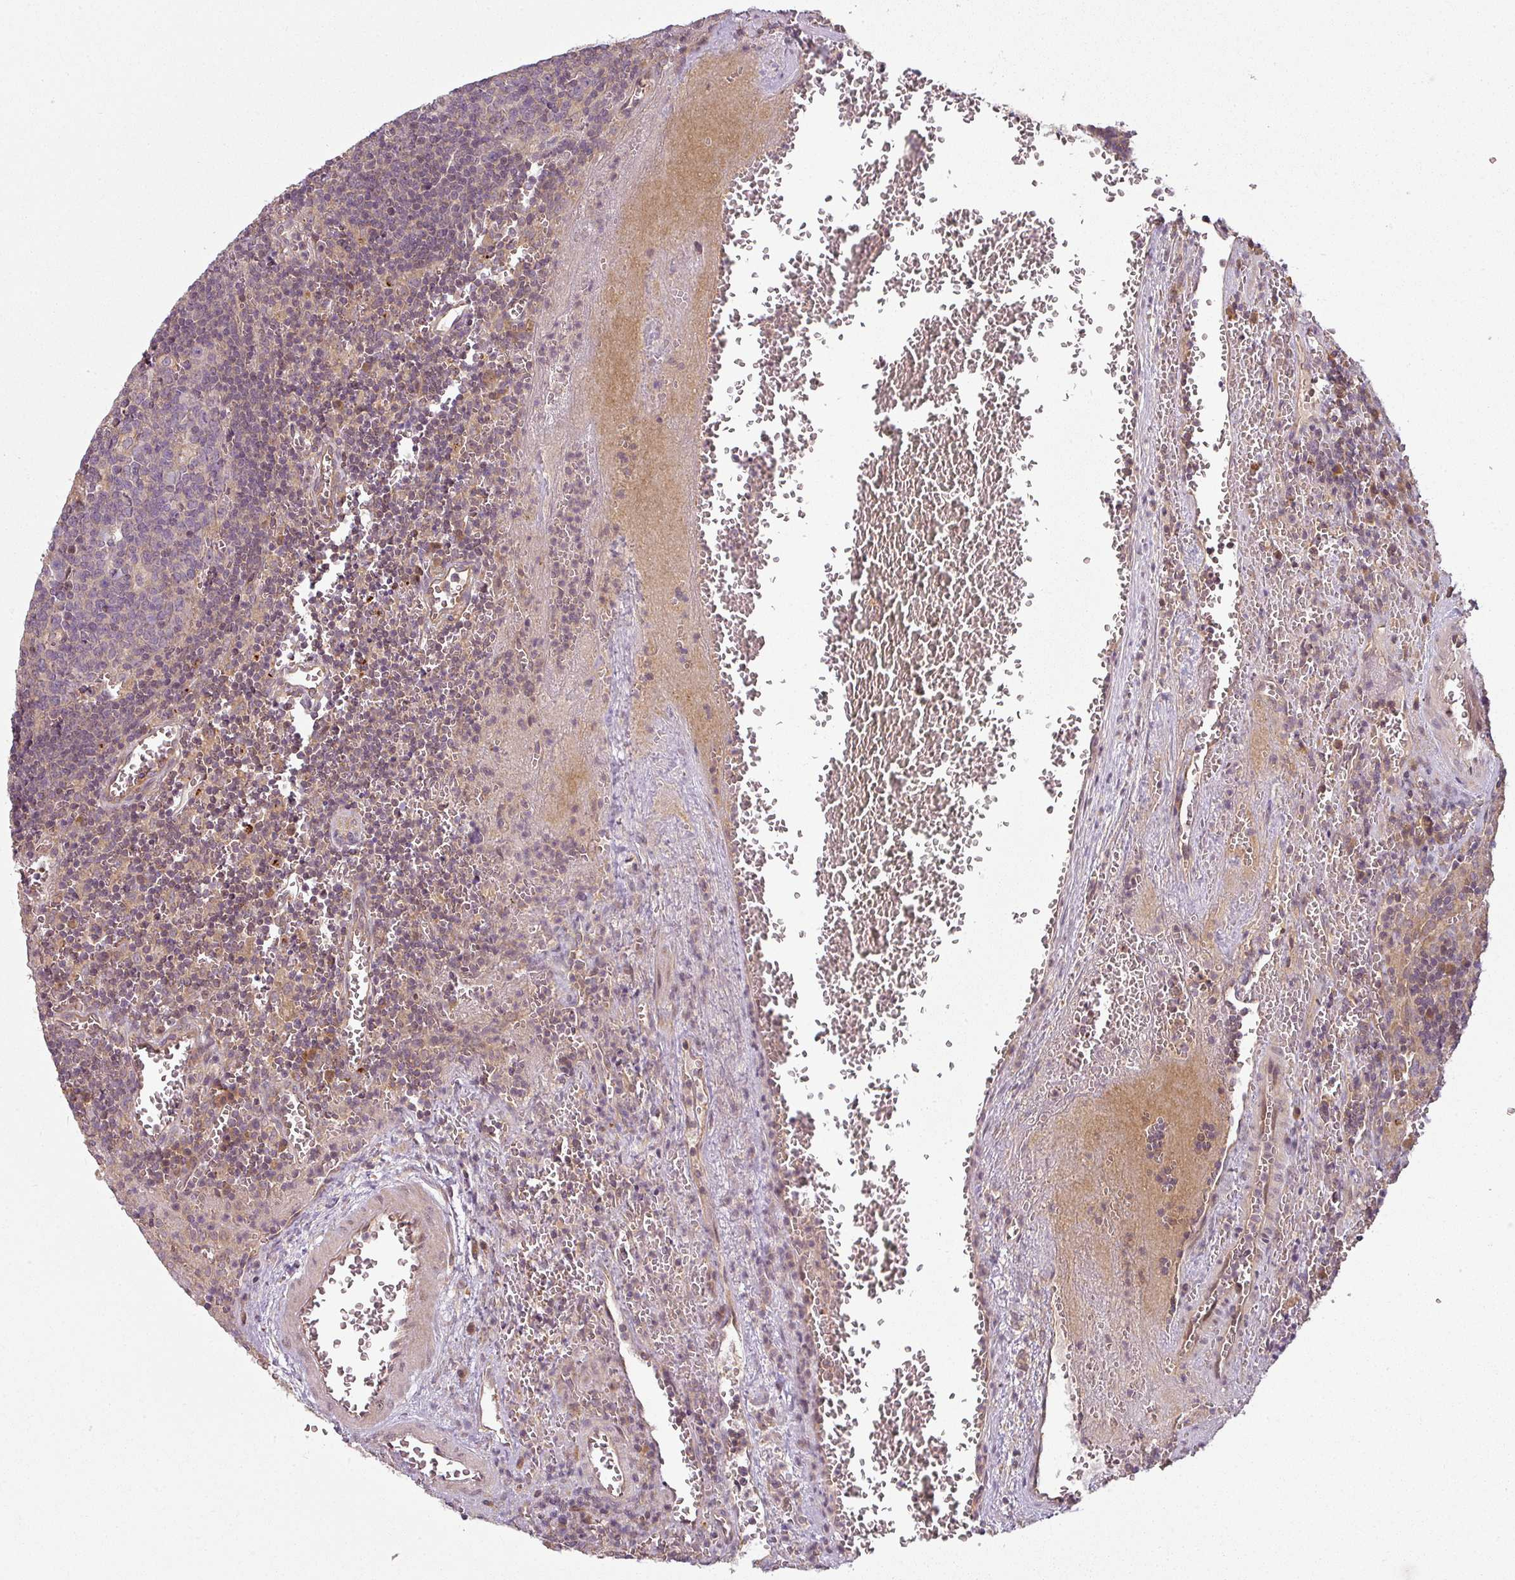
{"staining": {"intensity": "weak", "quantity": "<25%", "location": "cytoplasmic/membranous"}, "tissue": "lymph node", "cell_type": "Germinal center cells", "image_type": "normal", "snomed": [{"axis": "morphology", "description": "Normal tissue, NOS"}, {"axis": "topography", "description": "Lymph node"}], "caption": "Human lymph node stained for a protein using immunohistochemistry (IHC) displays no staining in germinal center cells.", "gene": "RNF31", "patient": {"sex": "male", "age": 50}}